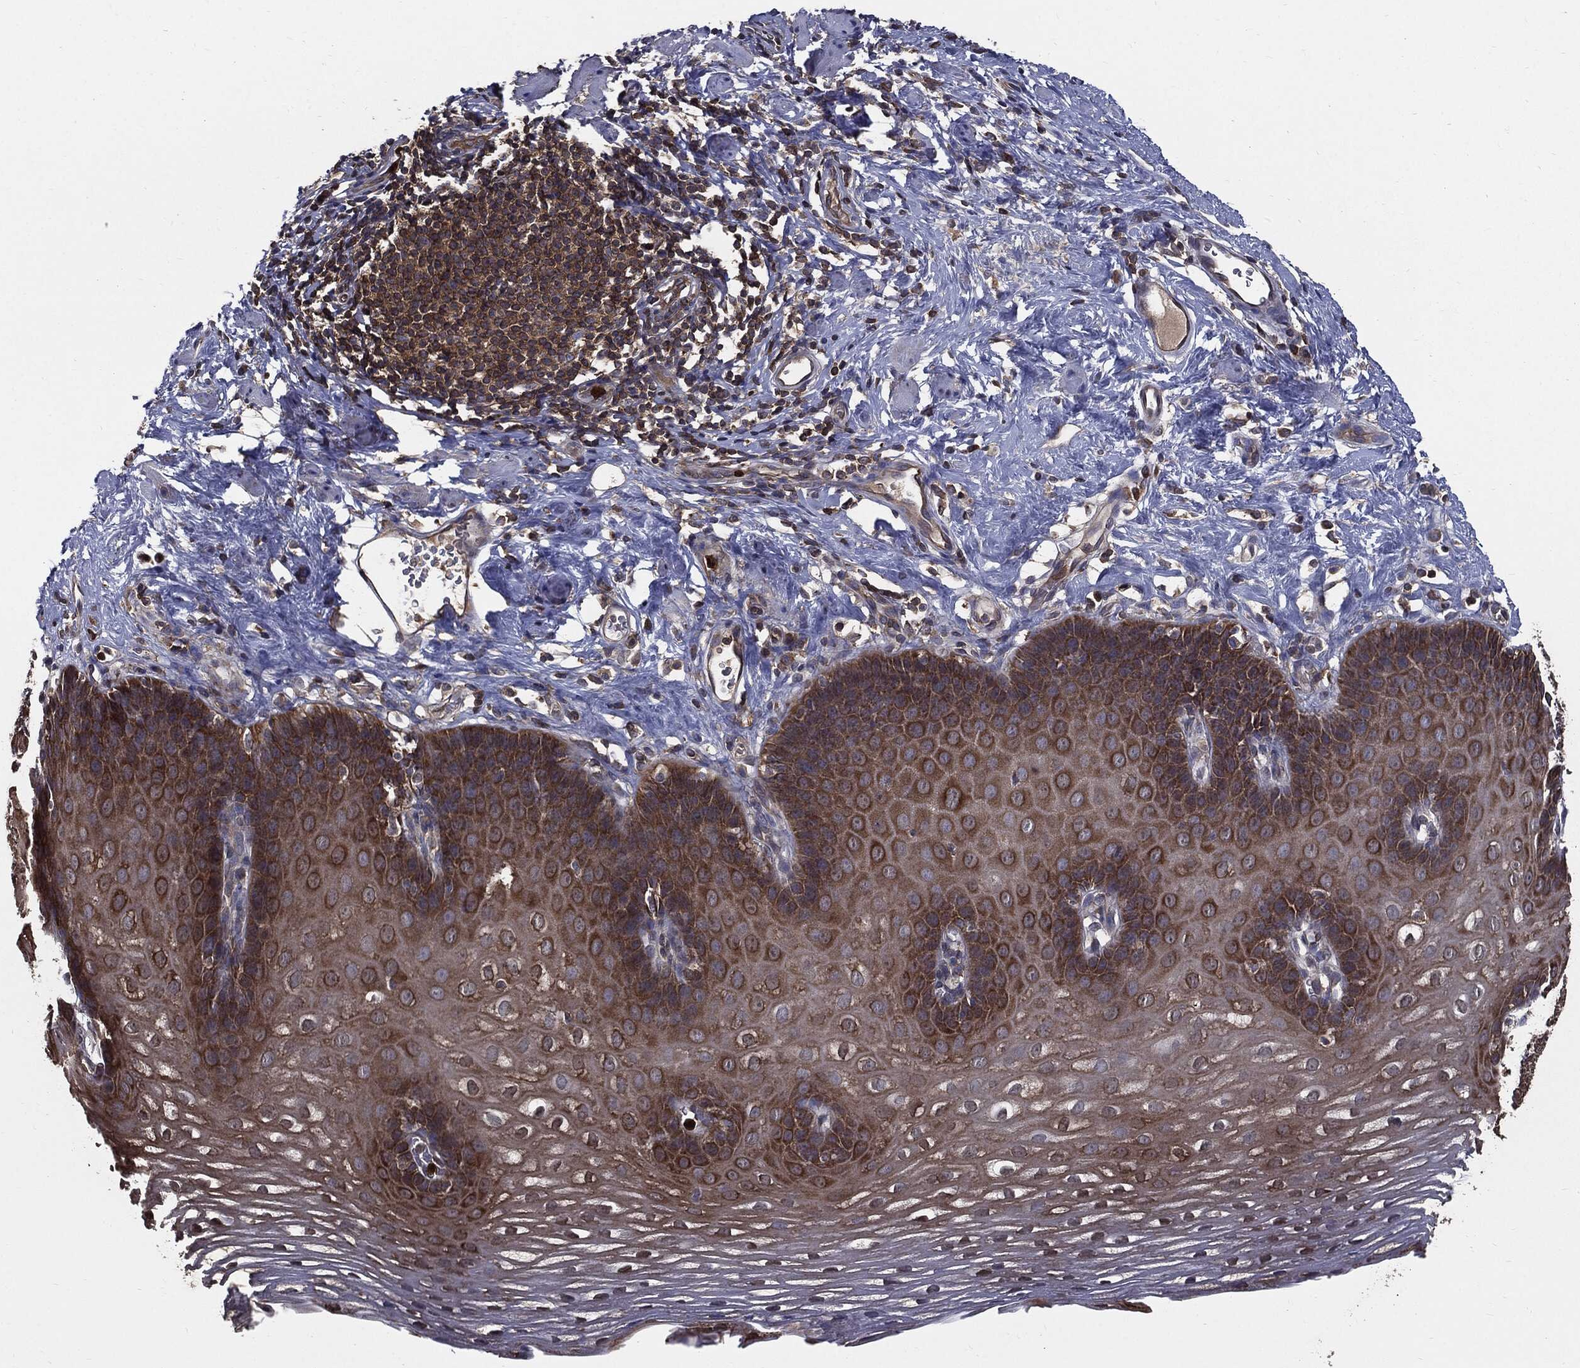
{"staining": {"intensity": "strong", "quantity": "25%-75%", "location": "cytoplasmic/membranous"}, "tissue": "esophagus", "cell_type": "Squamous epithelial cells", "image_type": "normal", "snomed": [{"axis": "morphology", "description": "Normal tissue, NOS"}, {"axis": "topography", "description": "Esophagus"}], "caption": "Immunohistochemical staining of unremarkable human esophagus reveals high levels of strong cytoplasmic/membranous expression in approximately 25%-75% of squamous epithelial cells.", "gene": "PDCD6IP", "patient": {"sex": "male", "age": 64}}